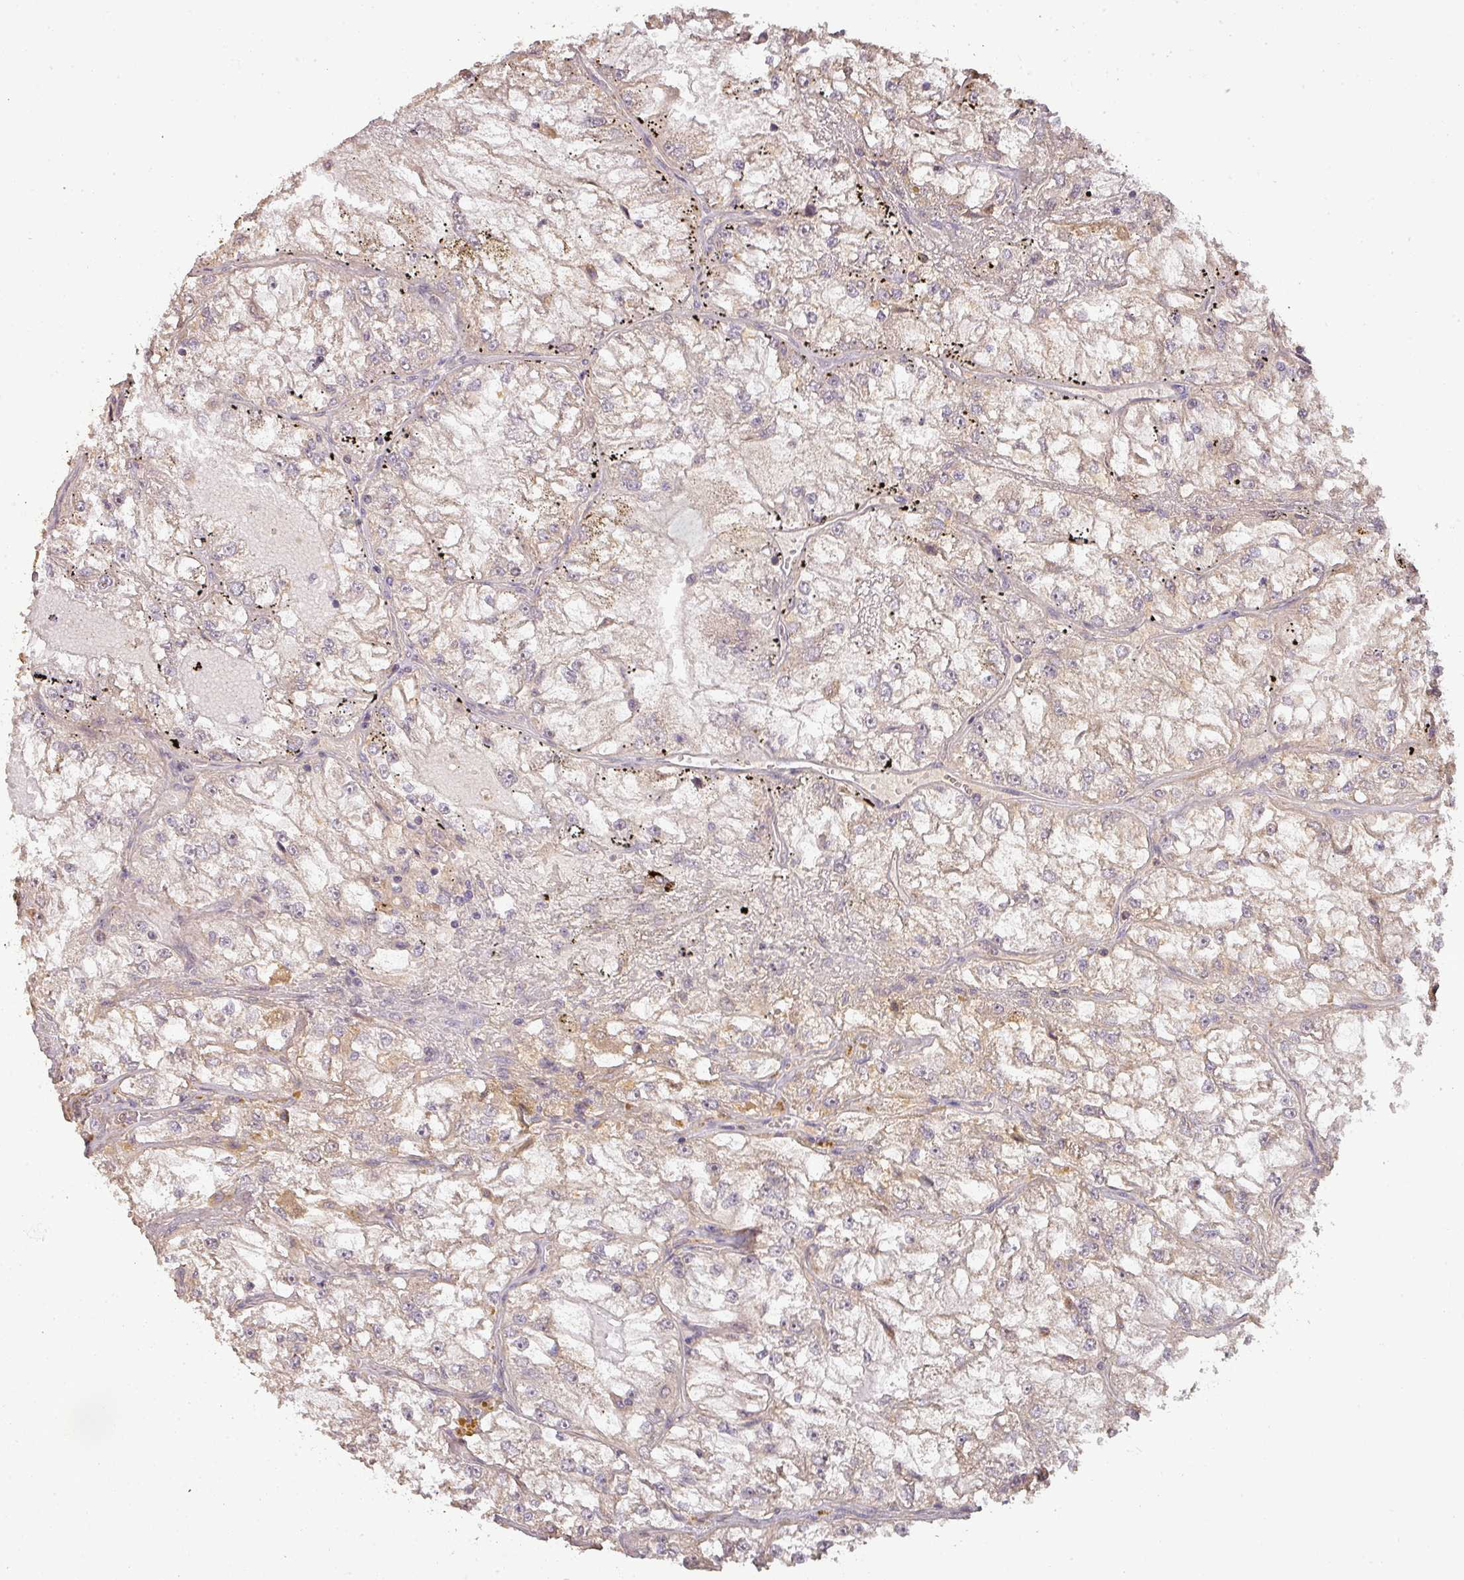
{"staining": {"intensity": "negative", "quantity": "none", "location": "none"}, "tissue": "renal cancer", "cell_type": "Tumor cells", "image_type": "cancer", "snomed": [{"axis": "morphology", "description": "Adenocarcinoma, NOS"}, {"axis": "topography", "description": "Kidney"}], "caption": "Micrograph shows no protein staining in tumor cells of adenocarcinoma (renal) tissue.", "gene": "BPIFB3", "patient": {"sex": "female", "age": 72}}